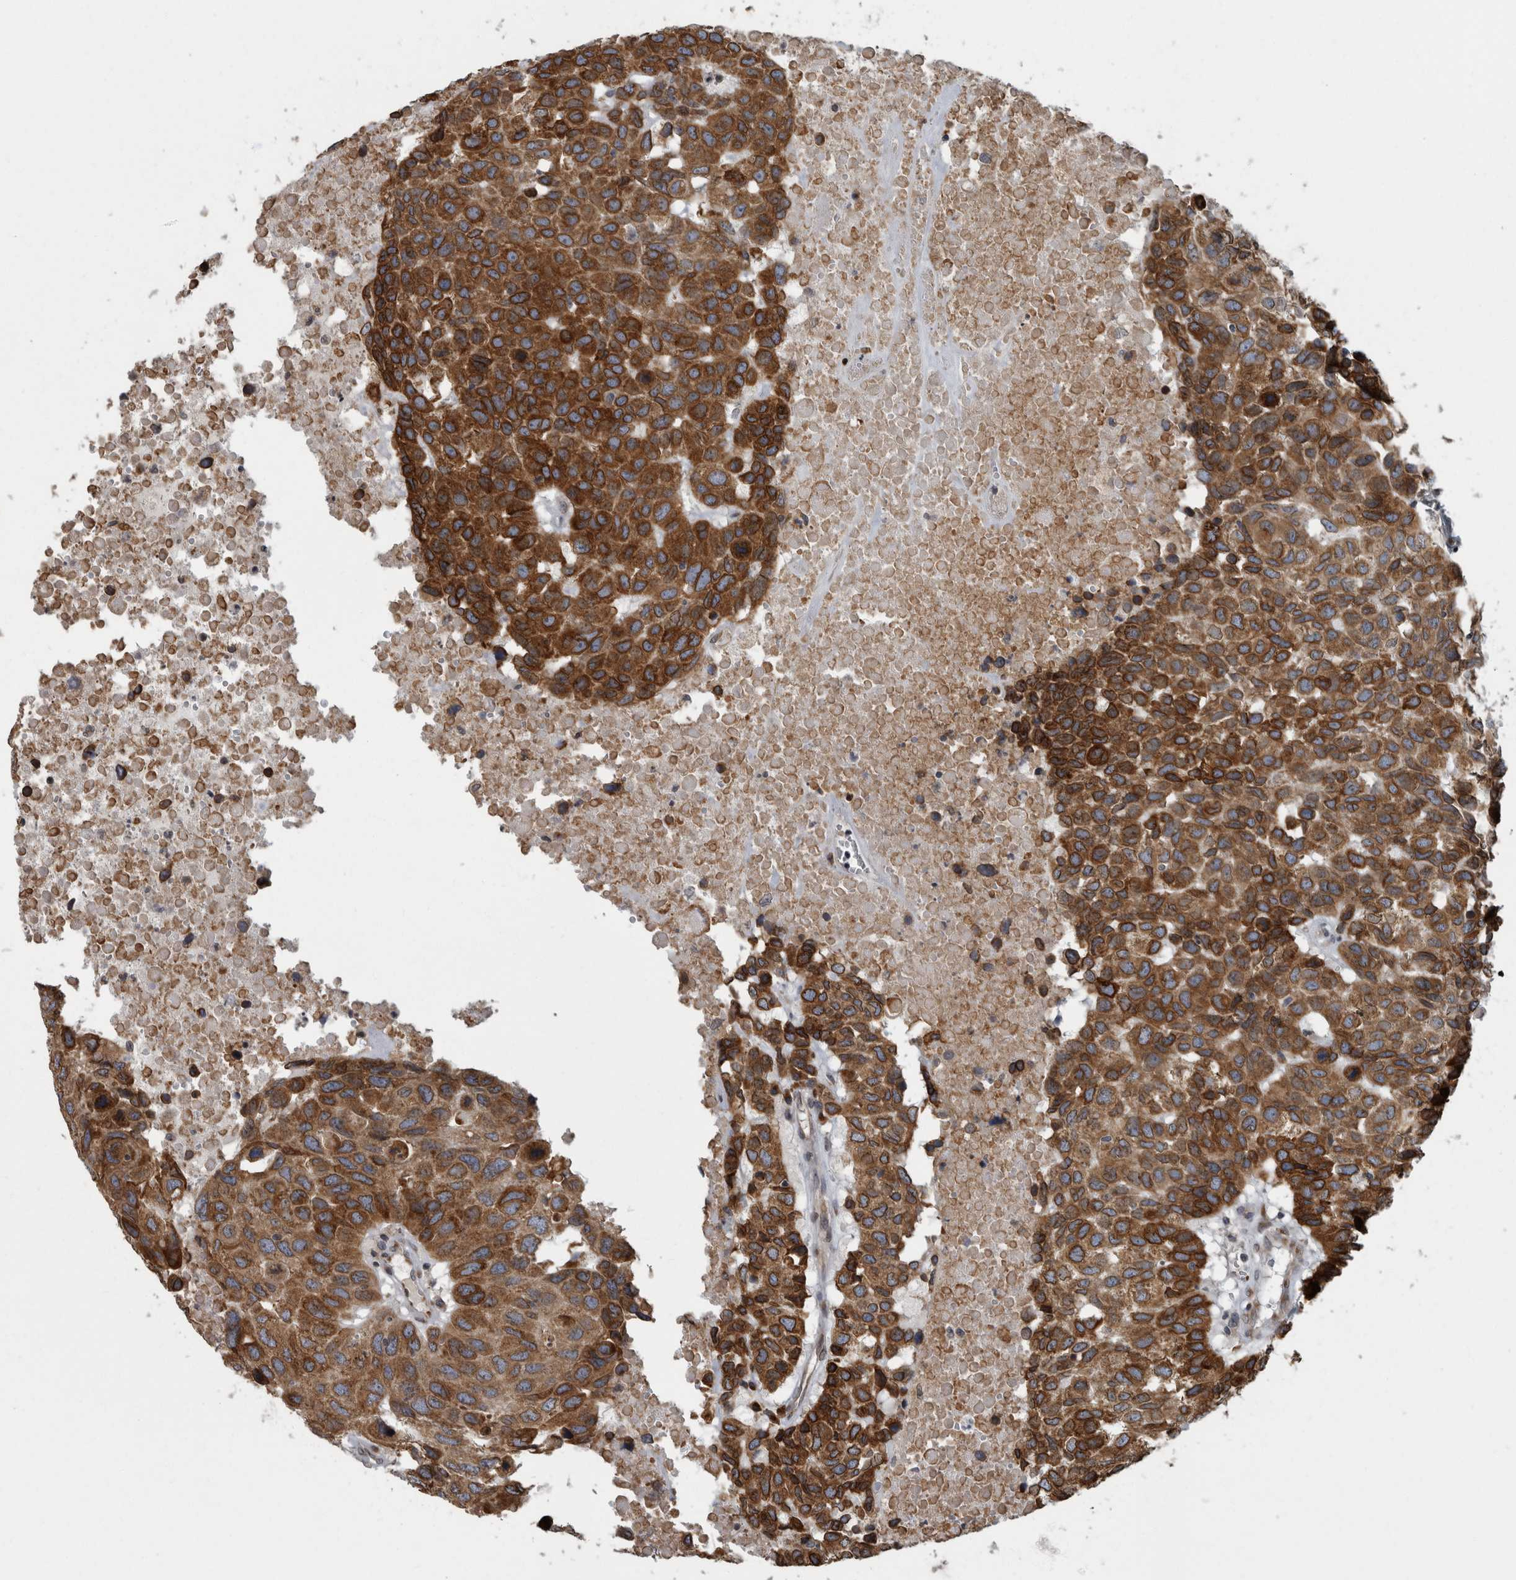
{"staining": {"intensity": "strong", "quantity": ">75%", "location": "cytoplasmic/membranous"}, "tissue": "head and neck cancer", "cell_type": "Tumor cells", "image_type": "cancer", "snomed": [{"axis": "morphology", "description": "Squamous cell carcinoma, NOS"}, {"axis": "topography", "description": "Head-Neck"}], "caption": "Protein analysis of squamous cell carcinoma (head and neck) tissue shows strong cytoplasmic/membranous staining in approximately >75% of tumor cells.", "gene": "LMAN2L", "patient": {"sex": "male", "age": 66}}